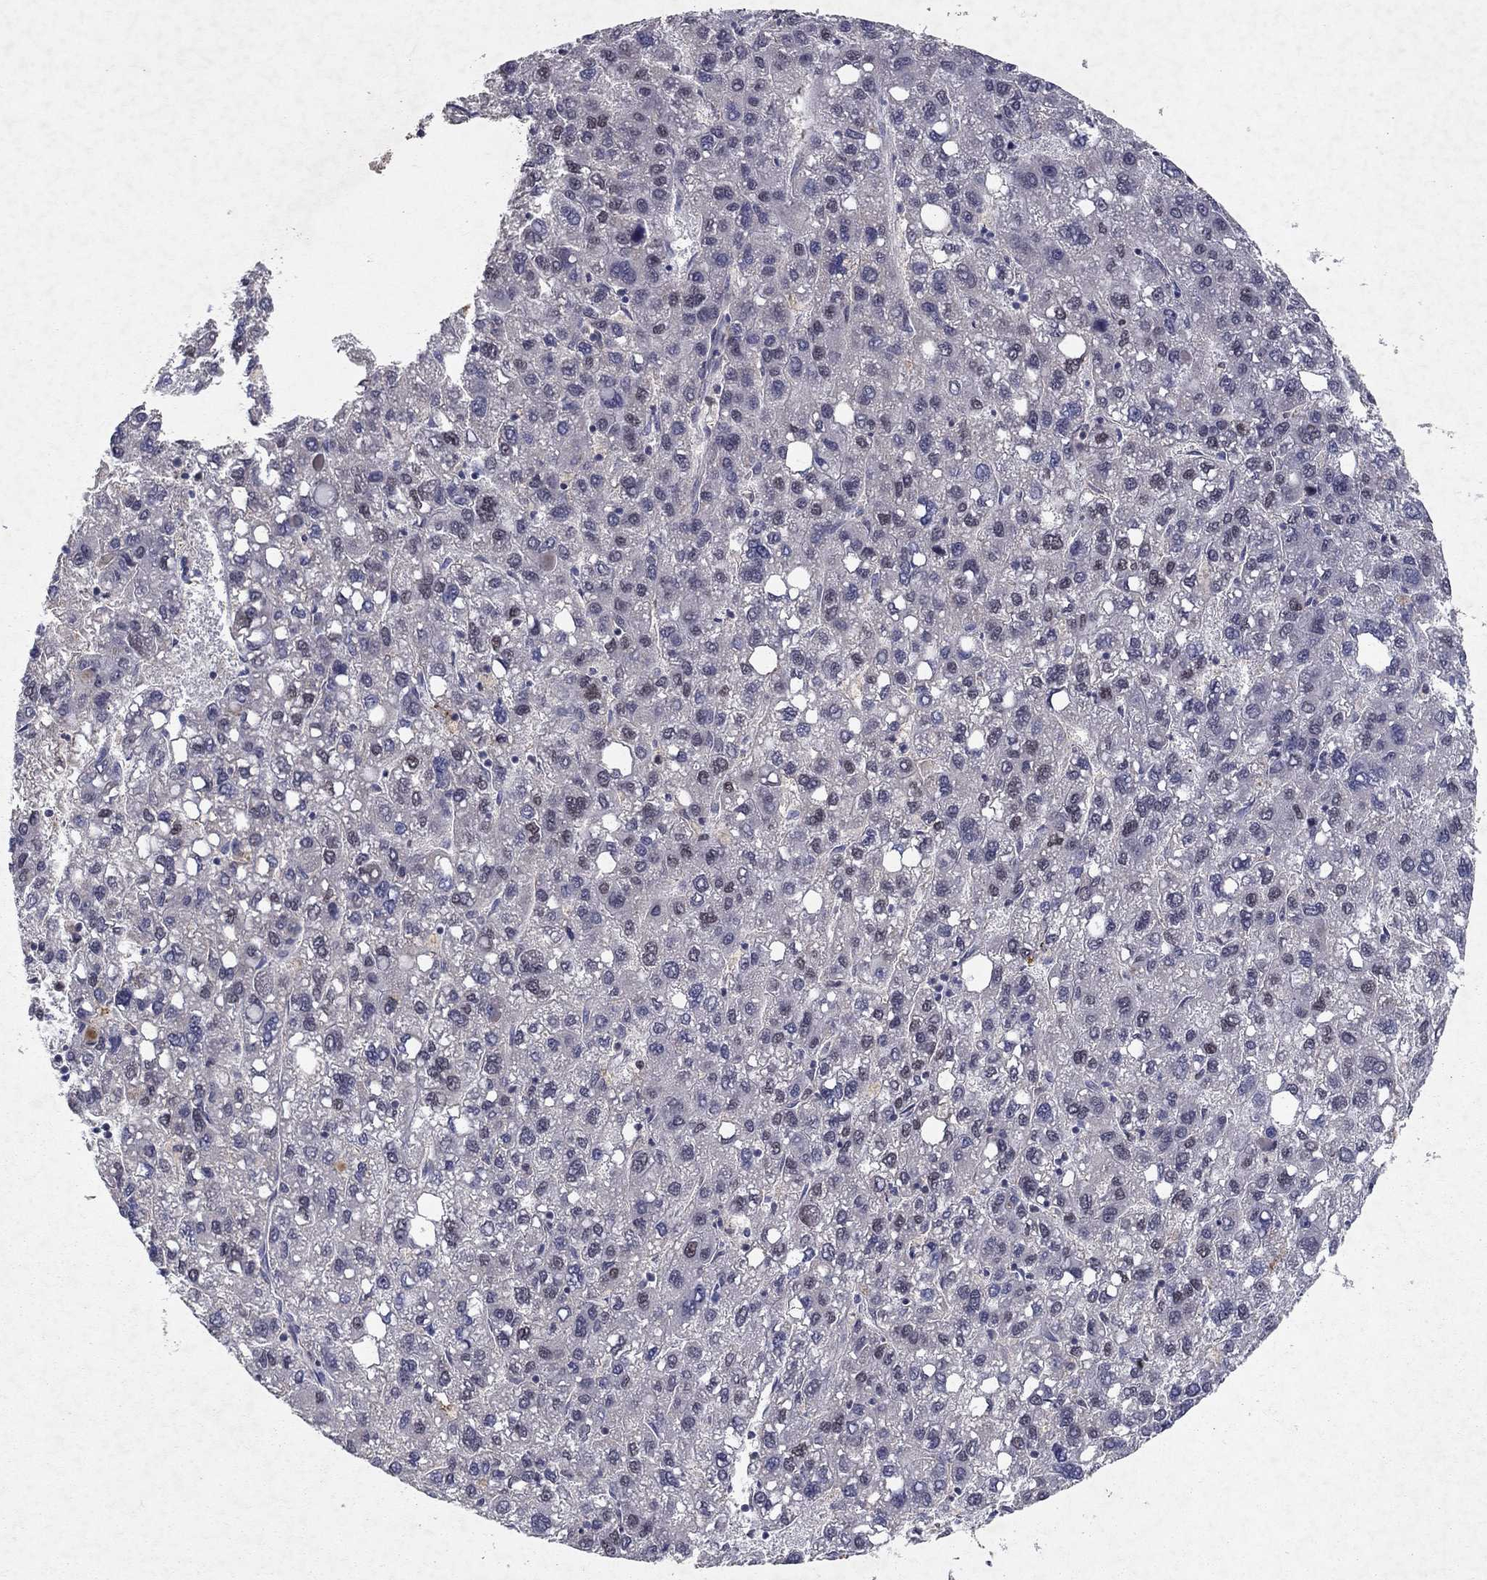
{"staining": {"intensity": "negative", "quantity": "none", "location": "none"}, "tissue": "liver cancer", "cell_type": "Tumor cells", "image_type": "cancer", "snomed": [{"axis": "morphology", "description": "Carcinoma, Hepatocellular, NOS"}, {"axis": "topography", "description": "Liver"}], "caption": "Tumor cells show no significant expression in liver cancer (hepatocellular carcinoma).", "gene": "CRTC1", "patient": {"sex": "female", "age": 82}}